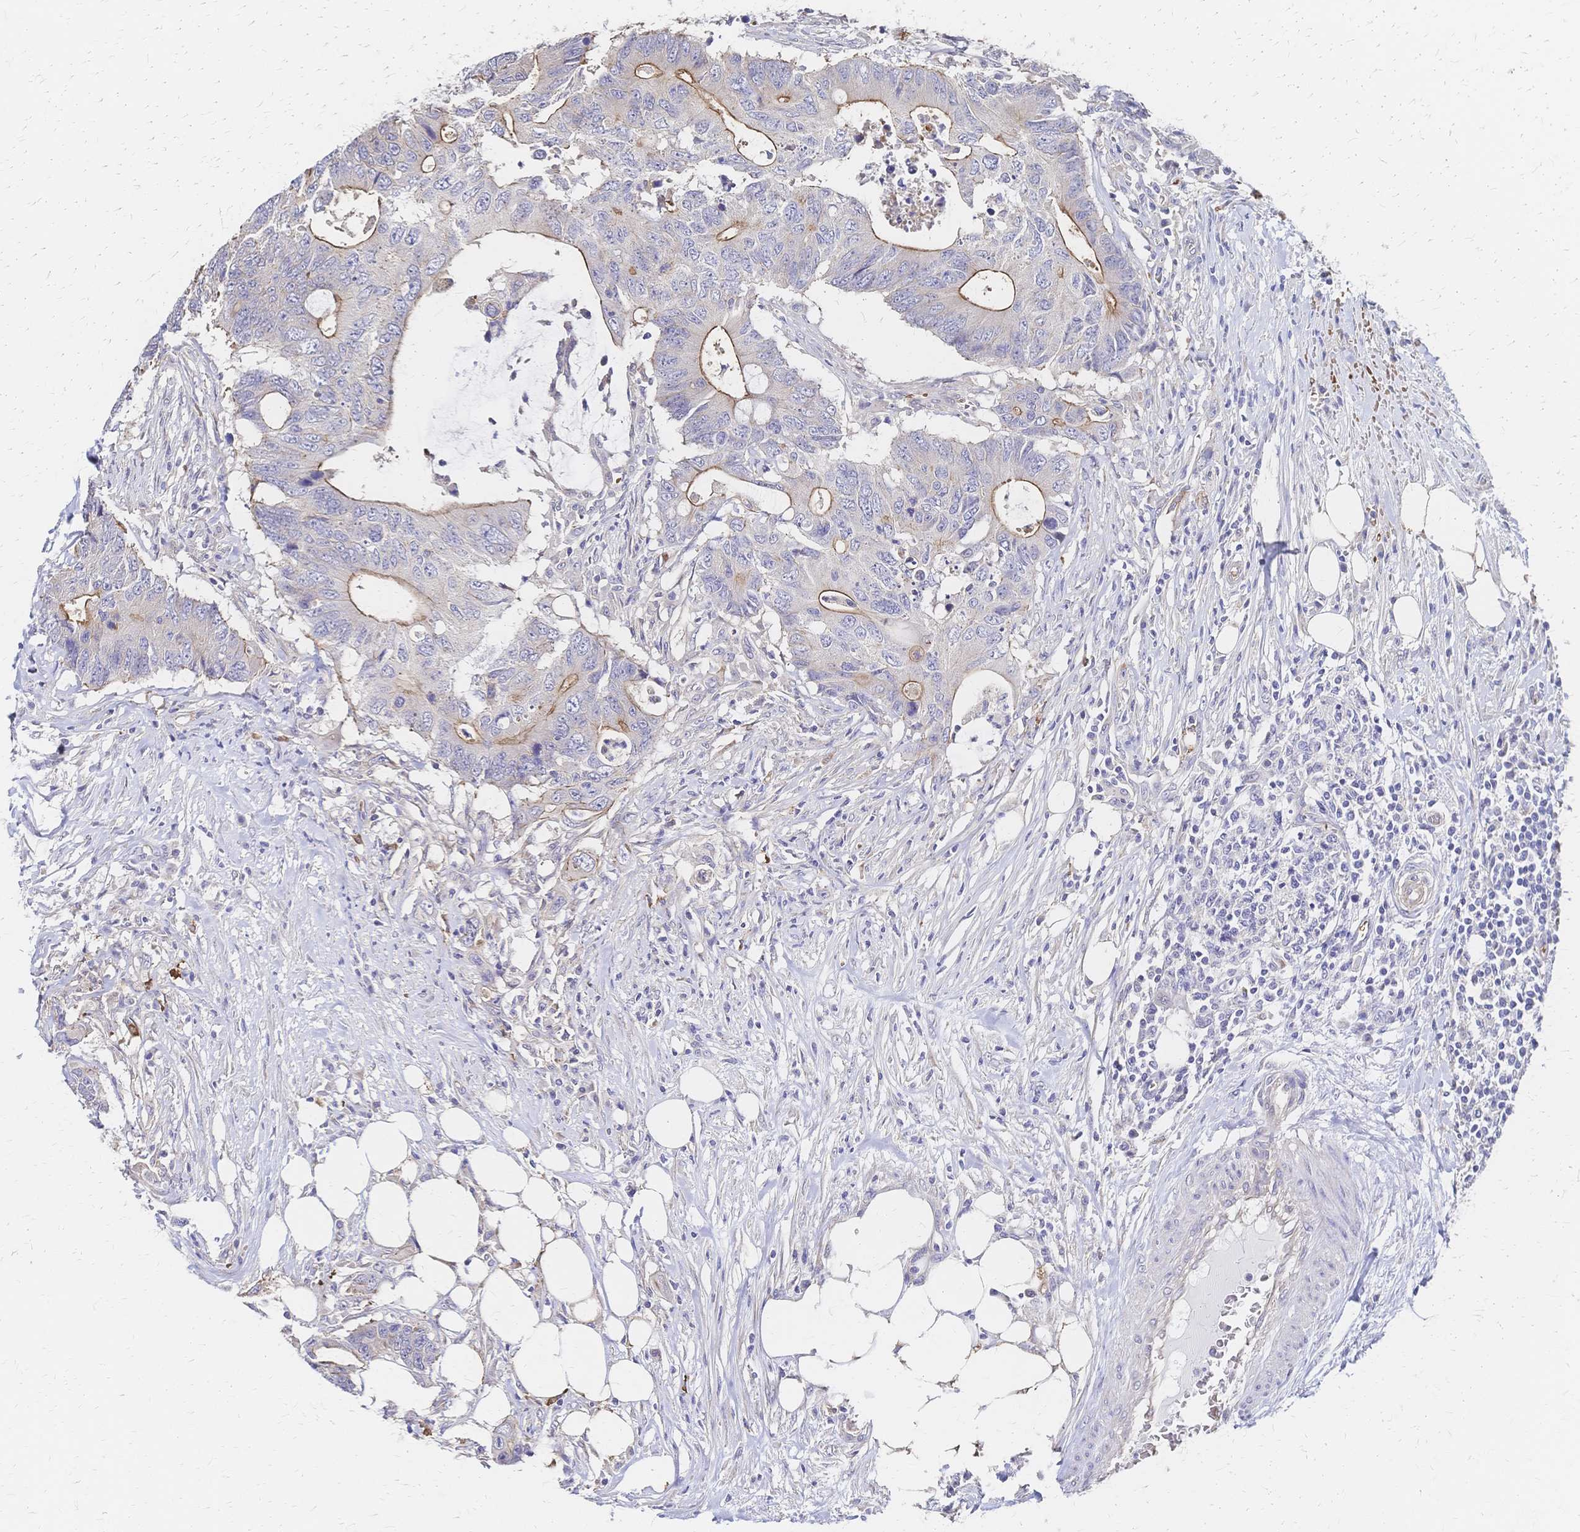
{"staining": {"intensity": "moderate", "quantity": "<25%", "location": "cytoplasmic/membranous"}, "tissue": "colorectal cancer", "cell_type": "Tumor cells", "image_type": "cancer", "snomed": [{"axis": "morphology", "description": "Adenocarcinoma, NOS"}, {"axis": "topography", "description": "Colon"}], "caption": "Brown immunohistochemical staining in human adenocarcinoma (colorectal) displays moderate cytoplasmic/membranous expression in about <25% of tumor cells.", "gene": "SLC5A1", "patient": {"sex": "male", "age": 71}}